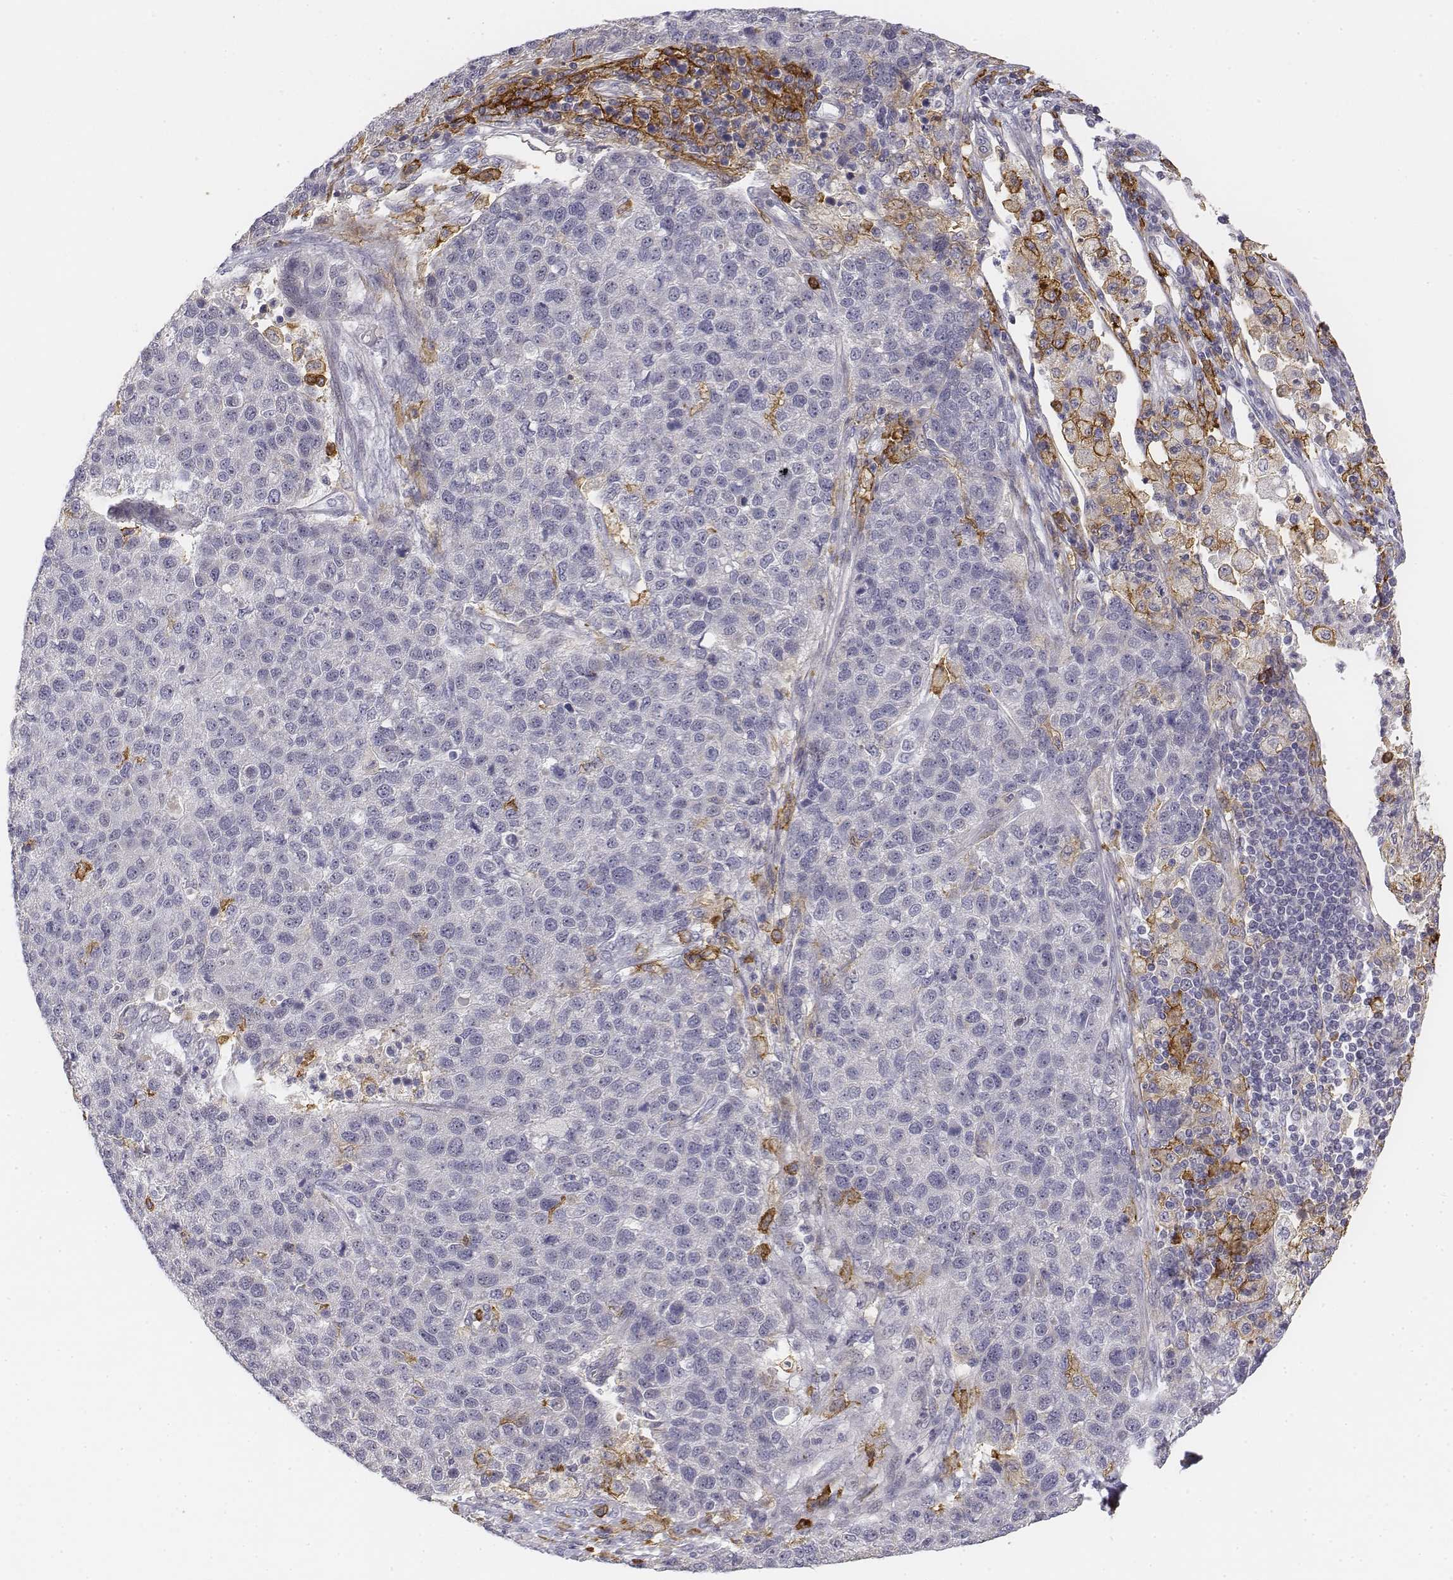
{"staining": {"intensity": "negative", "quantity": "none", "location": "none"}, "tissue": "pancreatic cancer", "cell_type": "Tumor cells", "image_type": "cancer", "snomed": [{"axis": "morphology", "description": "Adenocarcinoma, NOS"}, {"axis": "topography", "description": "Pancreas"}], "caption": "Micrograph shows no protein expression in tumor cells of adenocarcinoma (pancreatic) tissue. The staining is performed using DAB (3,3'-diaminobenzidine) brown chromogen with nuclei counter-stained in using hematoxylin.", "gene": "CD14", "patient": {"sex": "female", "age": 61}}